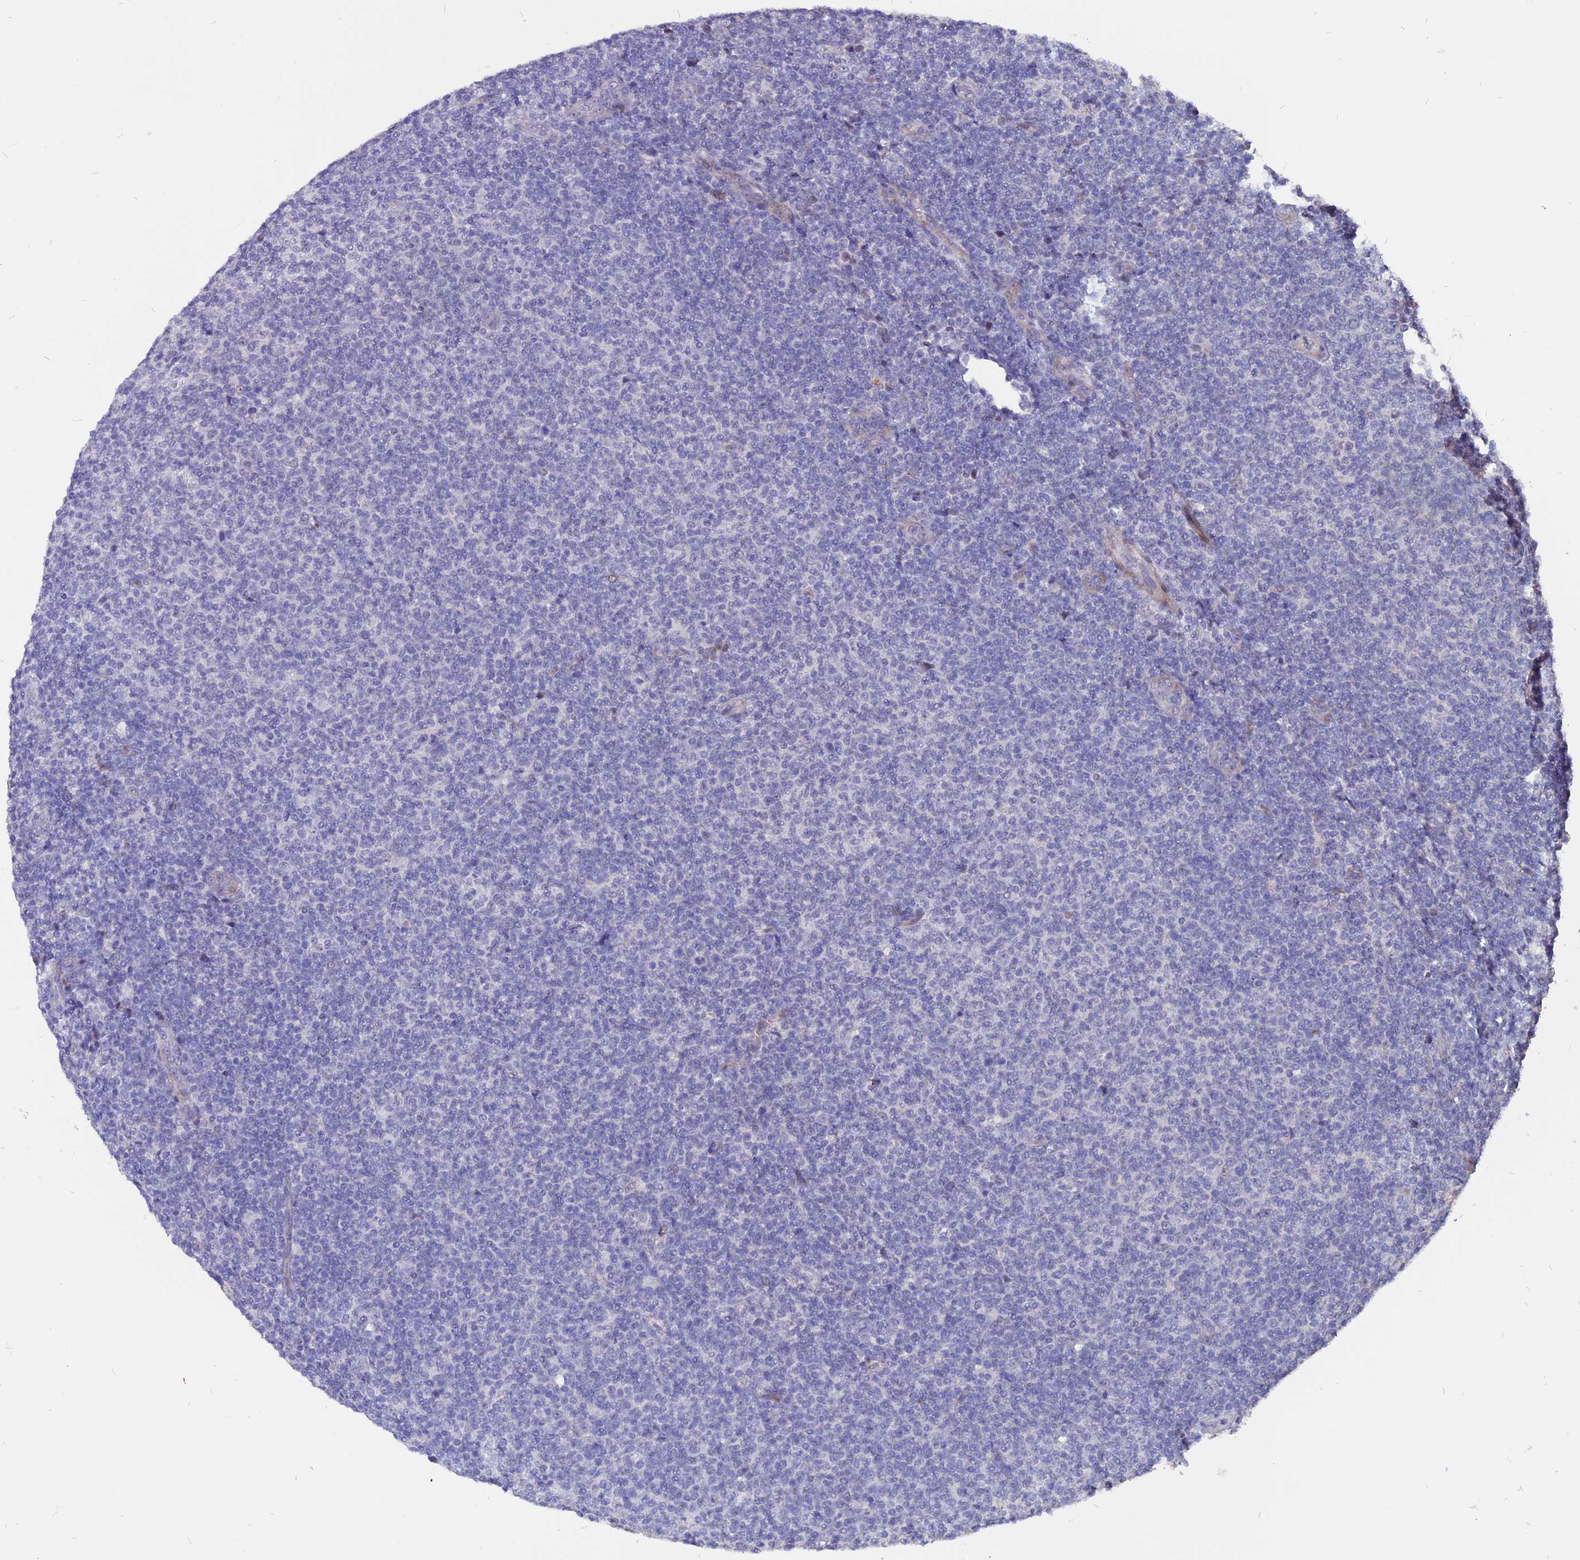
{"staining": {"intensity": "negative", "quantity": "none", "location": "none"}, "tissue": "lymphoma", "cell_type": "Tumor cells", "image_type": "cancer", "snomed": [{"axis": "morphology", "description": "Malignant lymphoma, non-Hodgkin's type, Low grade"}, {"axis": "topography", "description": "Lymph node"}], "caption": "Immunohistochemistry (IHC) of low-grade malignant lymphoma, non-Hodgkin's type reveals no staining in tumor cells.", "gene": "TMEM263", "patient": {"sex": "male", "age": 66}}